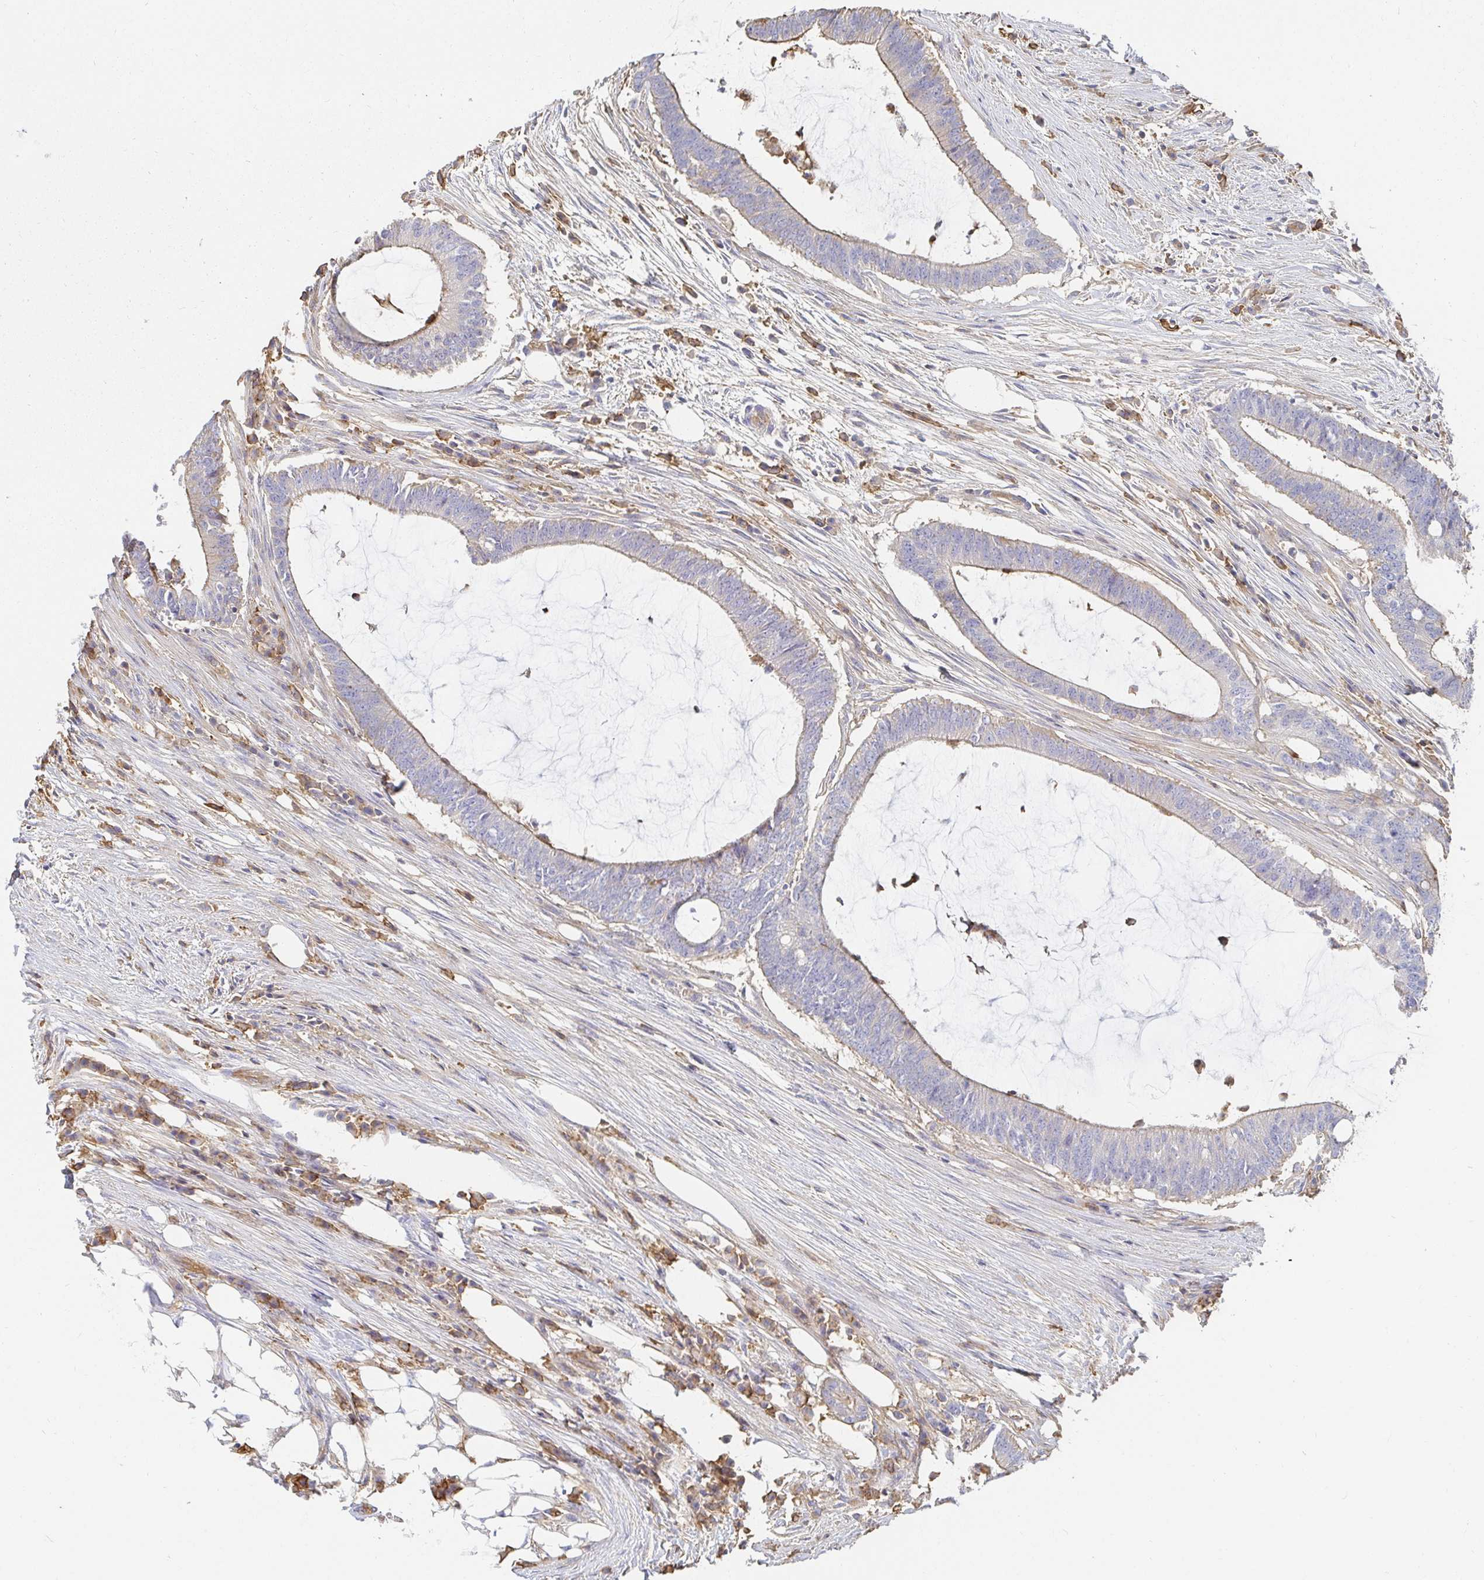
{"staining": {"intensity": "weak", "quantity": "25%-75%", "location": "cytoplasmic/membranous"}, "tissue": "colorectal cancer", "cell_type": "Tumor cells", "image_type": "cancer", "snomed": [{"axis": "morphology", "description": "Adenocarcinoma, NOS"}, {"axis": "topography", "description": "Colon"}], "caption": "IHC of human colorectal adenocarcinoma reveals low levels of weak cytoplasmic/membranous staining in about 25%-75% of tumor cells. The staining was performed using DAB (3,3'-diaminobenzidine), with brown indicating positive protein expression. Nuclei are stained blue with hematoxylin.", "gene": "TSPAN19", "patient": {"sex": "female", "age": 43}}